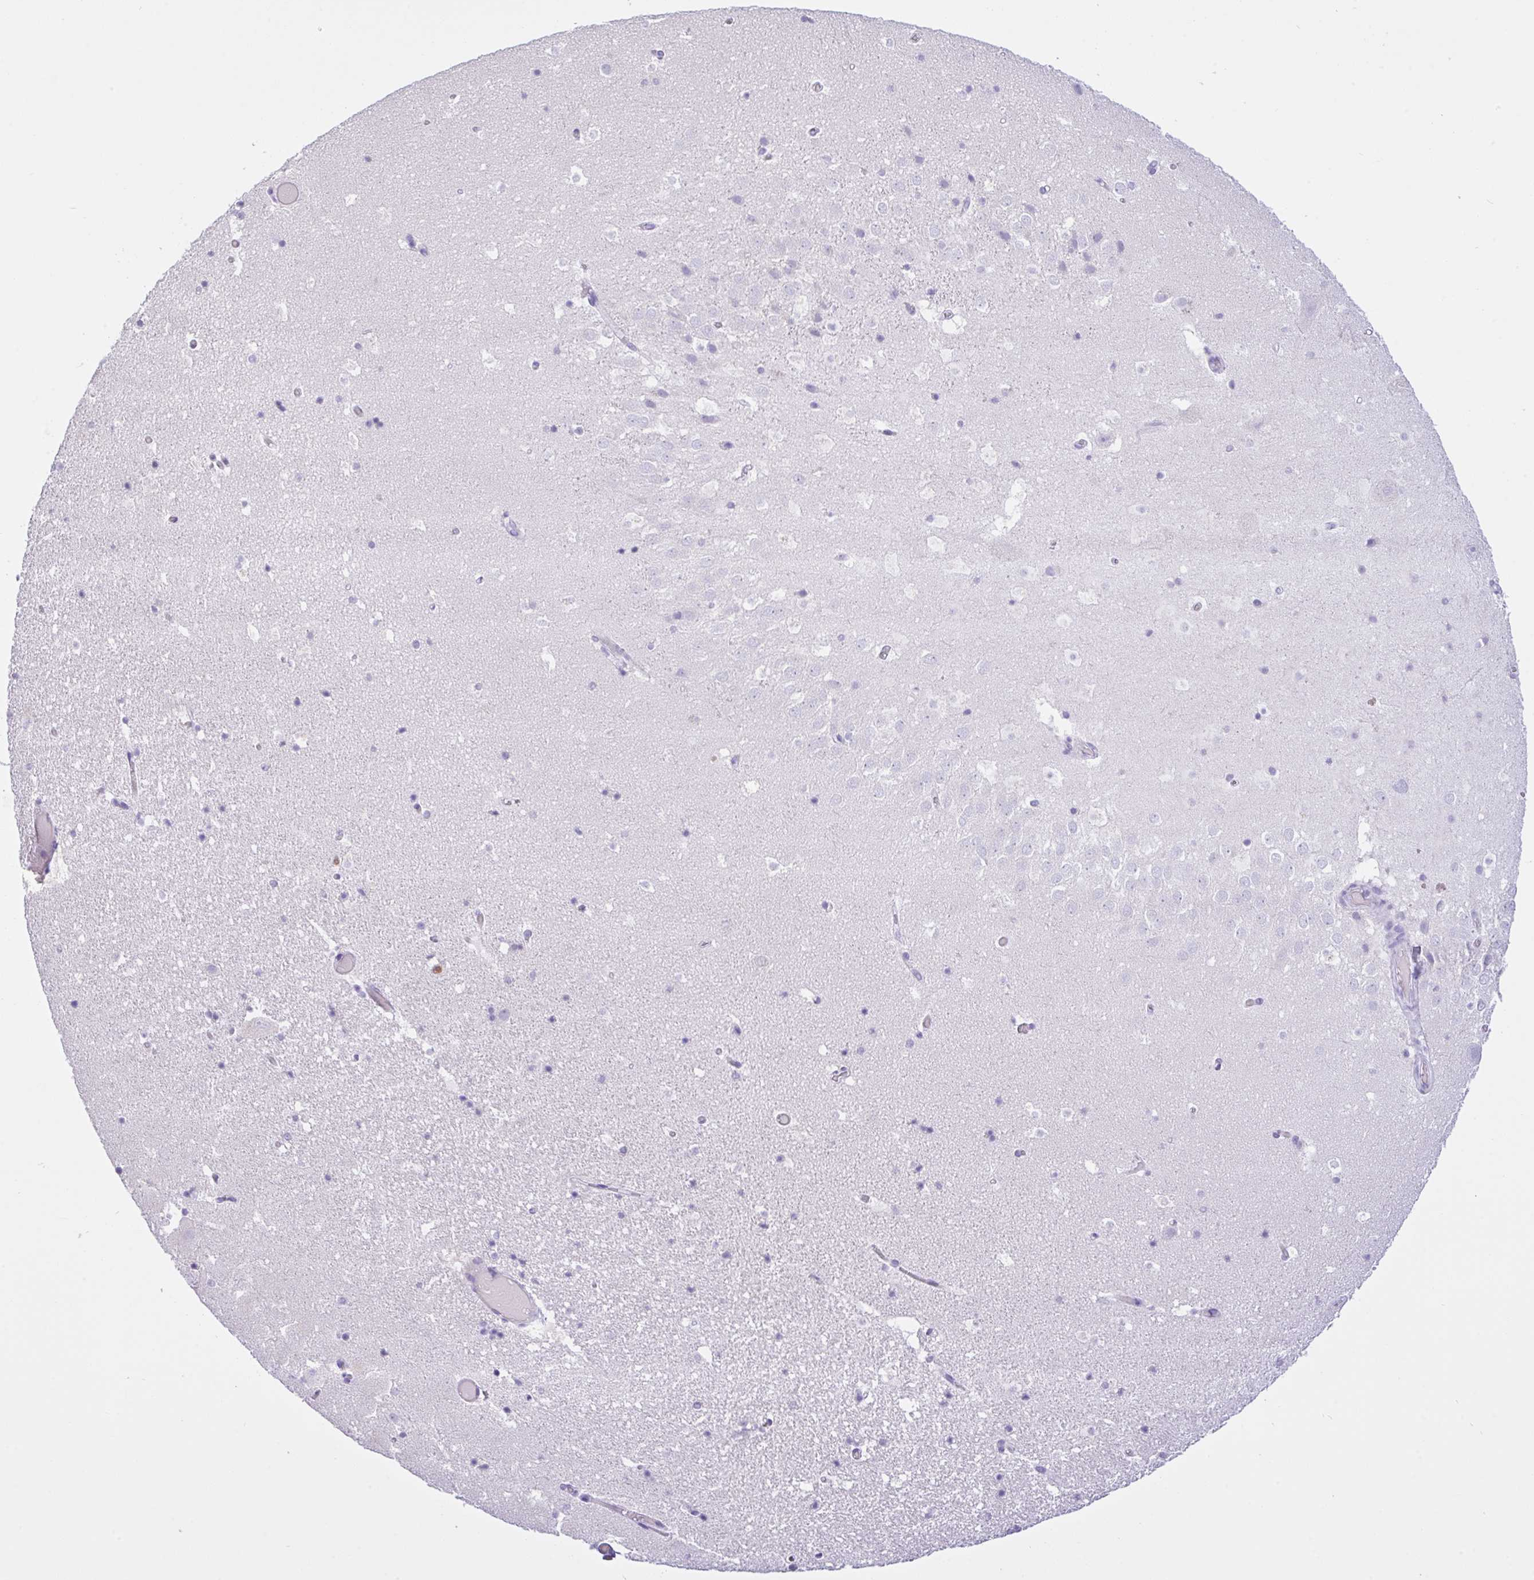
{"staining": {"intensity": "negative", "quantity": "none", "location": "none"}, "tissue": "hippocampus", "cell_type": "Glial cells", "image_type": "normal", "snomed": [{"axis": "morphology", "description": "Normal tissue, NOS"}, {"axis": "topography", "description": "Hippocampus"}], "caption": "Immunohistochemistry (IHC) of unremarkable human hippocampus displays no positivity in glial cells.", "gene": "NCF1", "patient": {"sex": "female", "age": 42}}